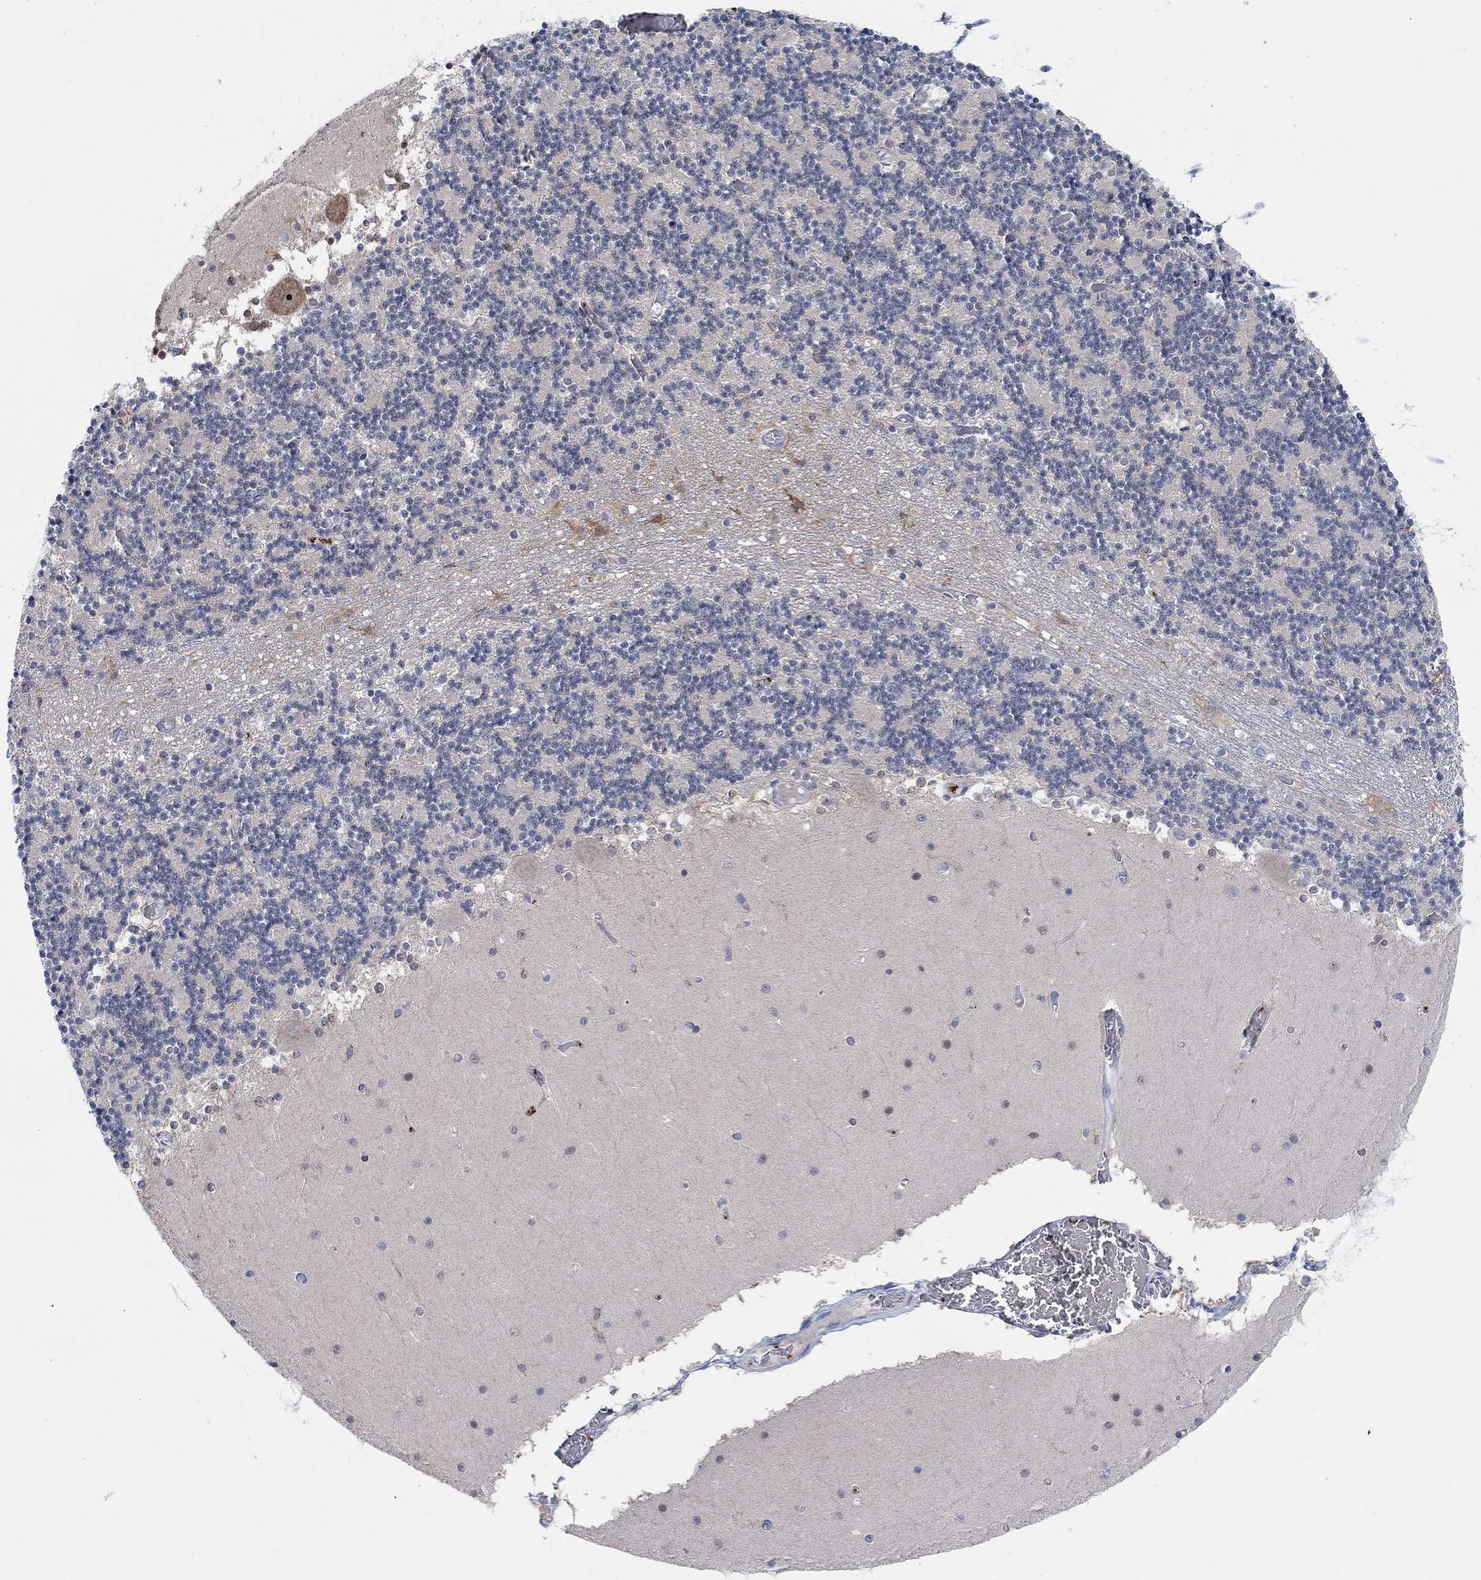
{"staining": {"intensity": "negative", "quantity": "none", "location": "none"}, "tissue": "cerebellum", "cell_type": "Cells in granular layer", "image_type": "normal", "snomed": [{"axis": "morphology", "description": "Normal tissue, NOS"}, {"axis": "topography", "description": "Cerebellum"}], "caption": "This is a image of IHC staining of unremarkable cerebellum, which shows no staining in cells in granular layer.", "gene": "PMFBP1", "patient": {"sex": "female", "age": 28}}